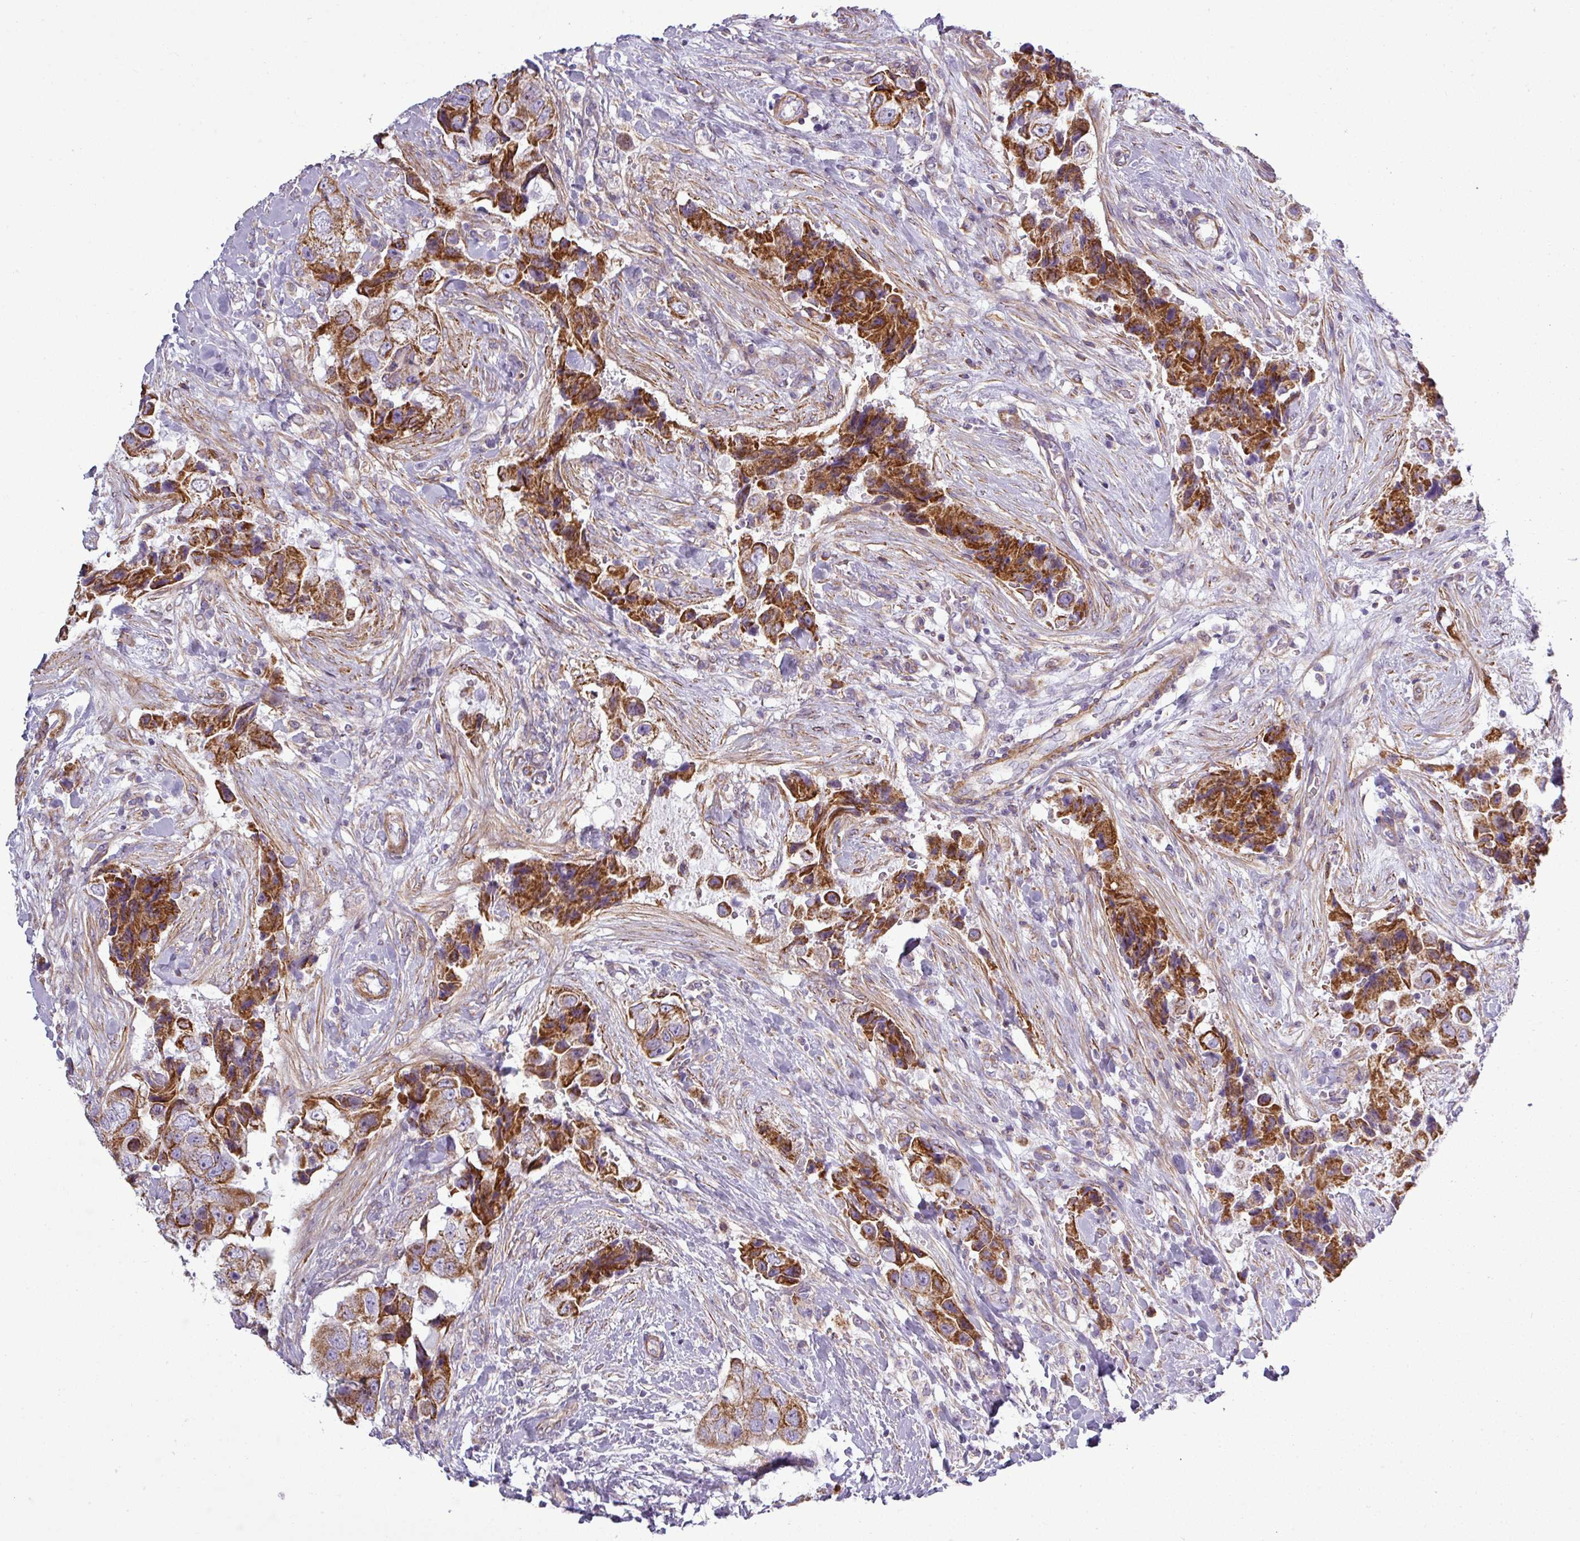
{"staining": {"intensity": "strong", "quantity": ">75%", "location": "cytoplasmic/membranous"}, "tissue": "breast cancer", "cell_type": "Tumor cells", "image_type": "cancer", "snomed": [{"axis": "morphology", "description": "Normal tissue, NOS"}, {"axis": "morphology", "description": "Duct carcinoma"}, {"axis": "topography", "description": "Breast"}], "caption": "DAB immunohistochemical staining of human breast cancer displays strong cytoplasmic/membranous protein staining in approximately >75% of tumor cells.", "gene": "BTN2A2", "patient": {"sex": "female", "age": 62}}